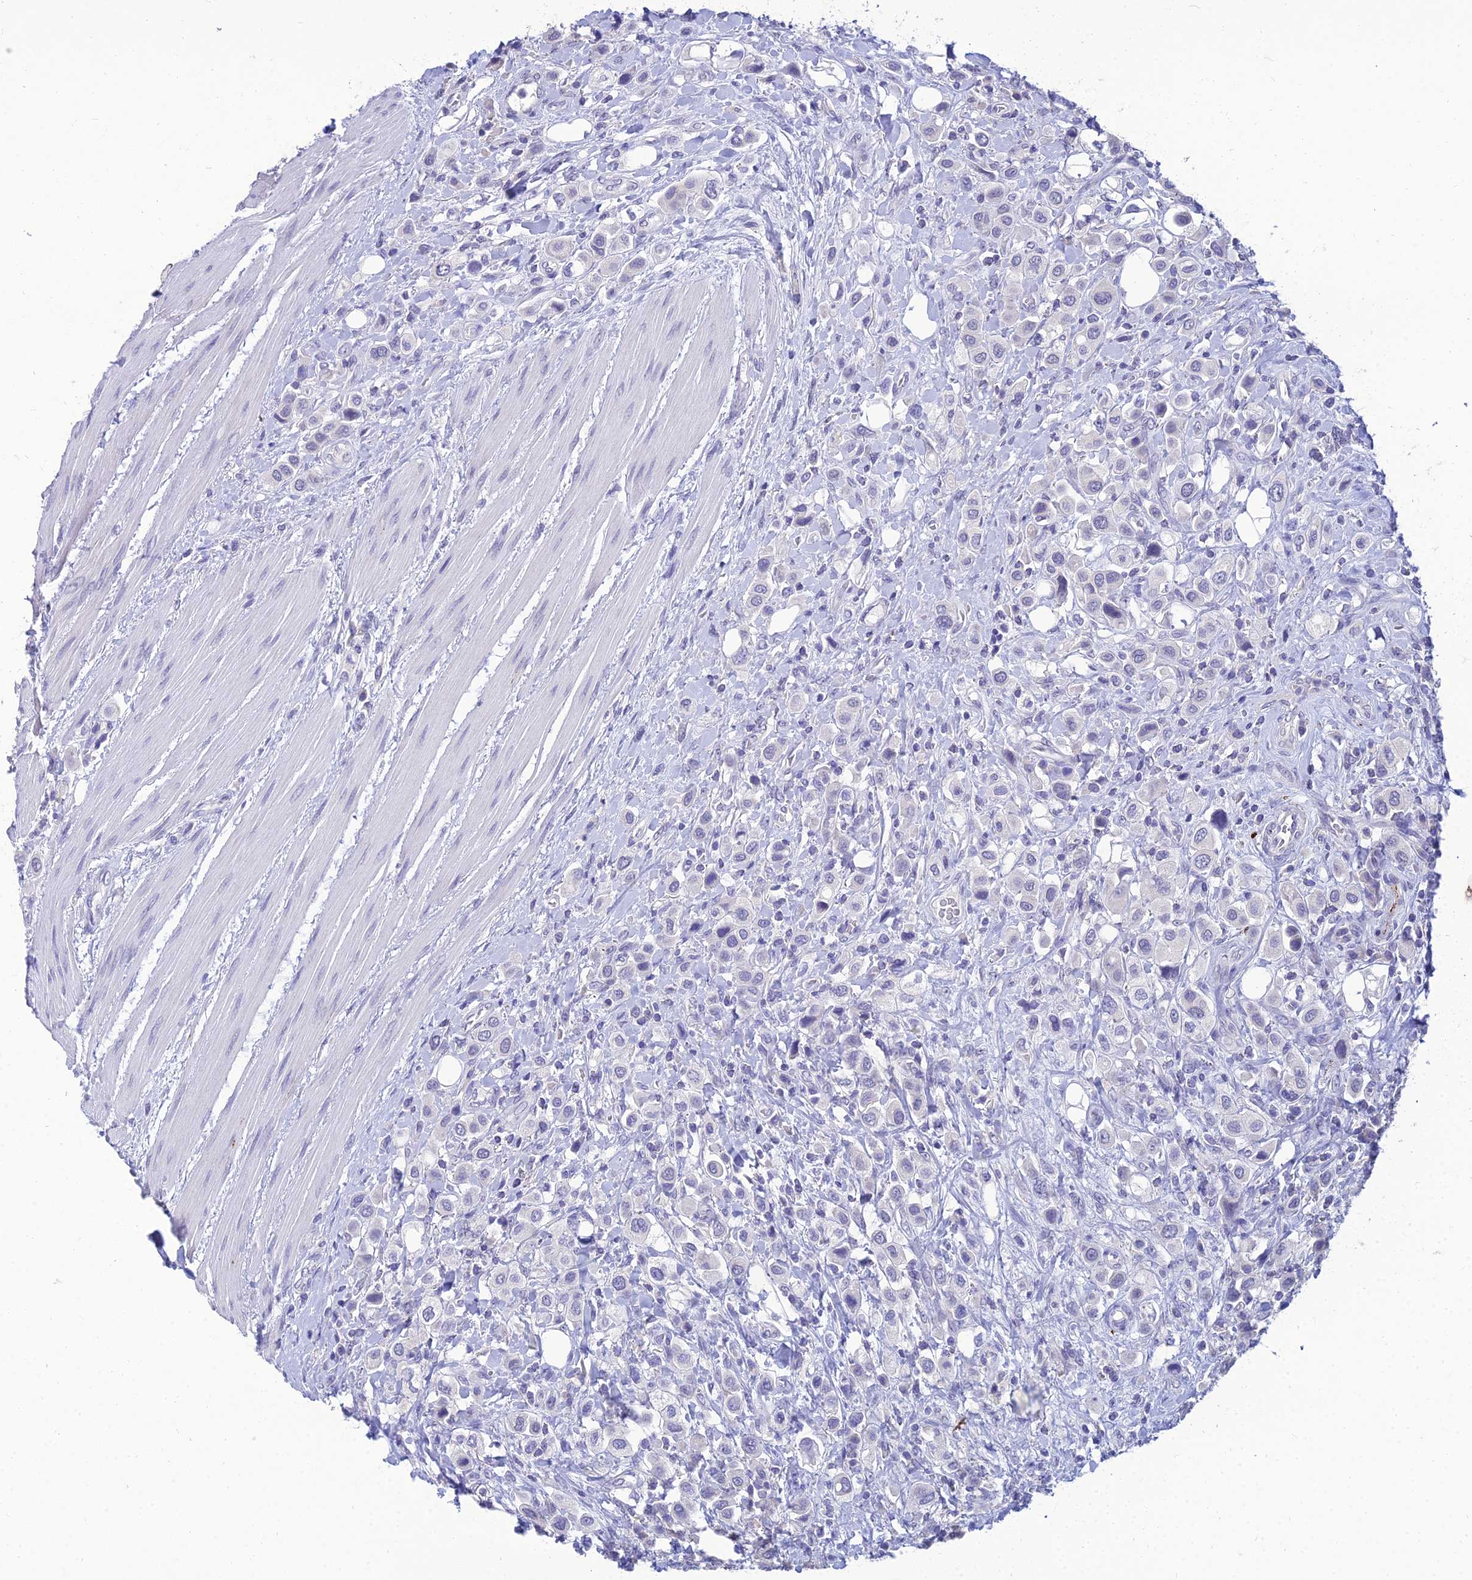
{"staining": {"intensity": "negative", "quantity": "none", "location": "none"}, "tissue": "urothelial cancer", "cell_type": "Tumor cells", "image_type": "cancer", "snomed": [{"axis": "morphology", "description": "Urothelial carcinoma, High grade"}, {"axis": "topography", "description": "Urinary bladder"}], "caption": "An image of urothelial cancer stained for a protein exhibits no brown staining in tumor cells. (DAB (3,3'-diaminobenzidine) immunohistochemistry with hematoxylin counter stain).", "gene": "NPY", "patient": {"sex": "male", "age": 50}}